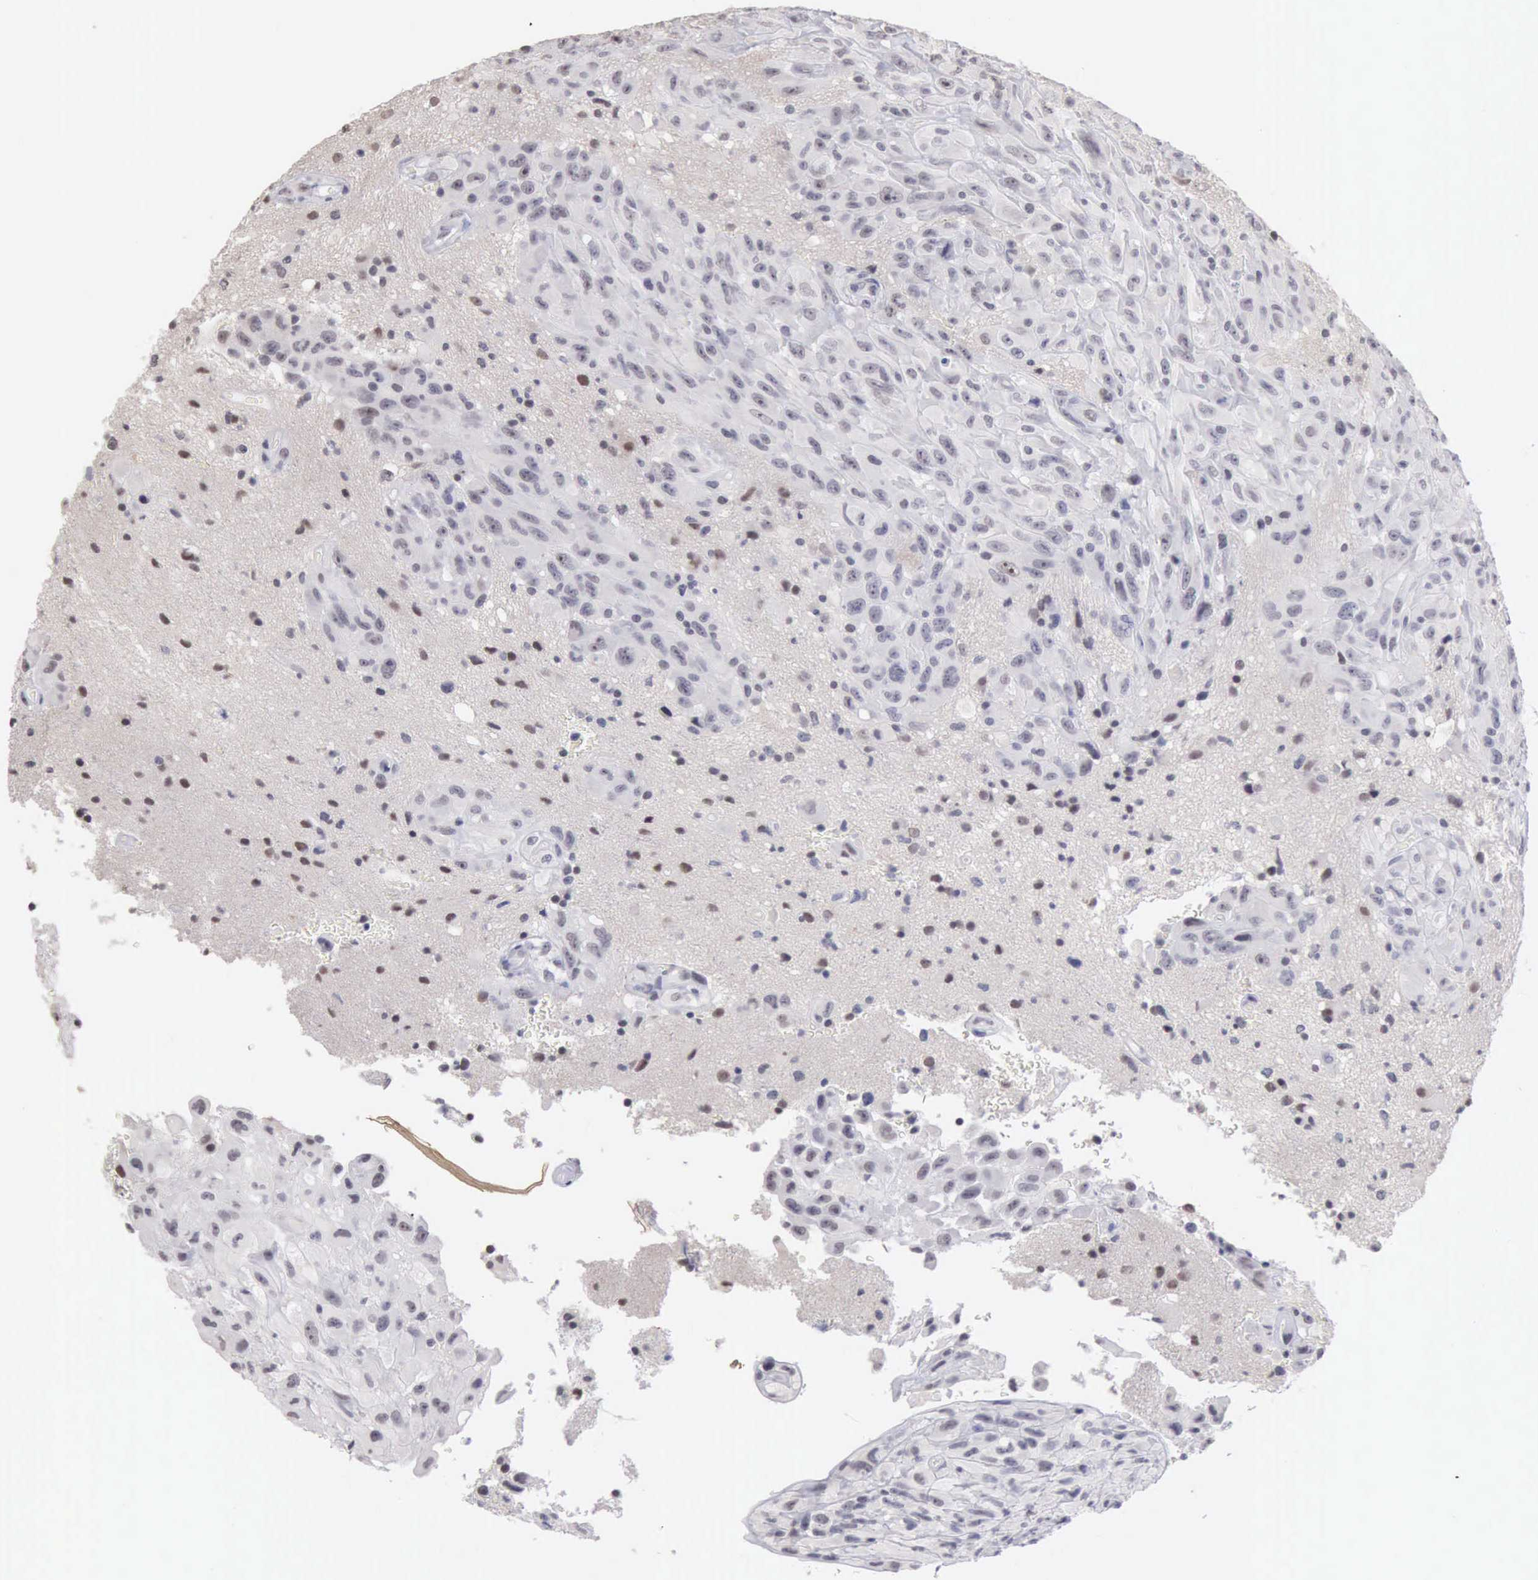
{"staining": {"intensity": "weak", "quantity": "25%-75%", "location": "nuclear"}, "tissue": "glioma", "cell_type": "Tumor cells", "image_type": "cancer", "snomed": [{"axis": "morphology", "description": "Glioma, malignant, High grade"}, {"axis": "topography", "description": "Brain"}], "caption": "Immunohistochemistry (IHC) of human malignant glioma (high-grade) reveals low levels of weak nuclear positivity in approximately 25%-75% of tumor cells.", "gene": "TAF1", "patient": {"sex": "male", "age": 48}}